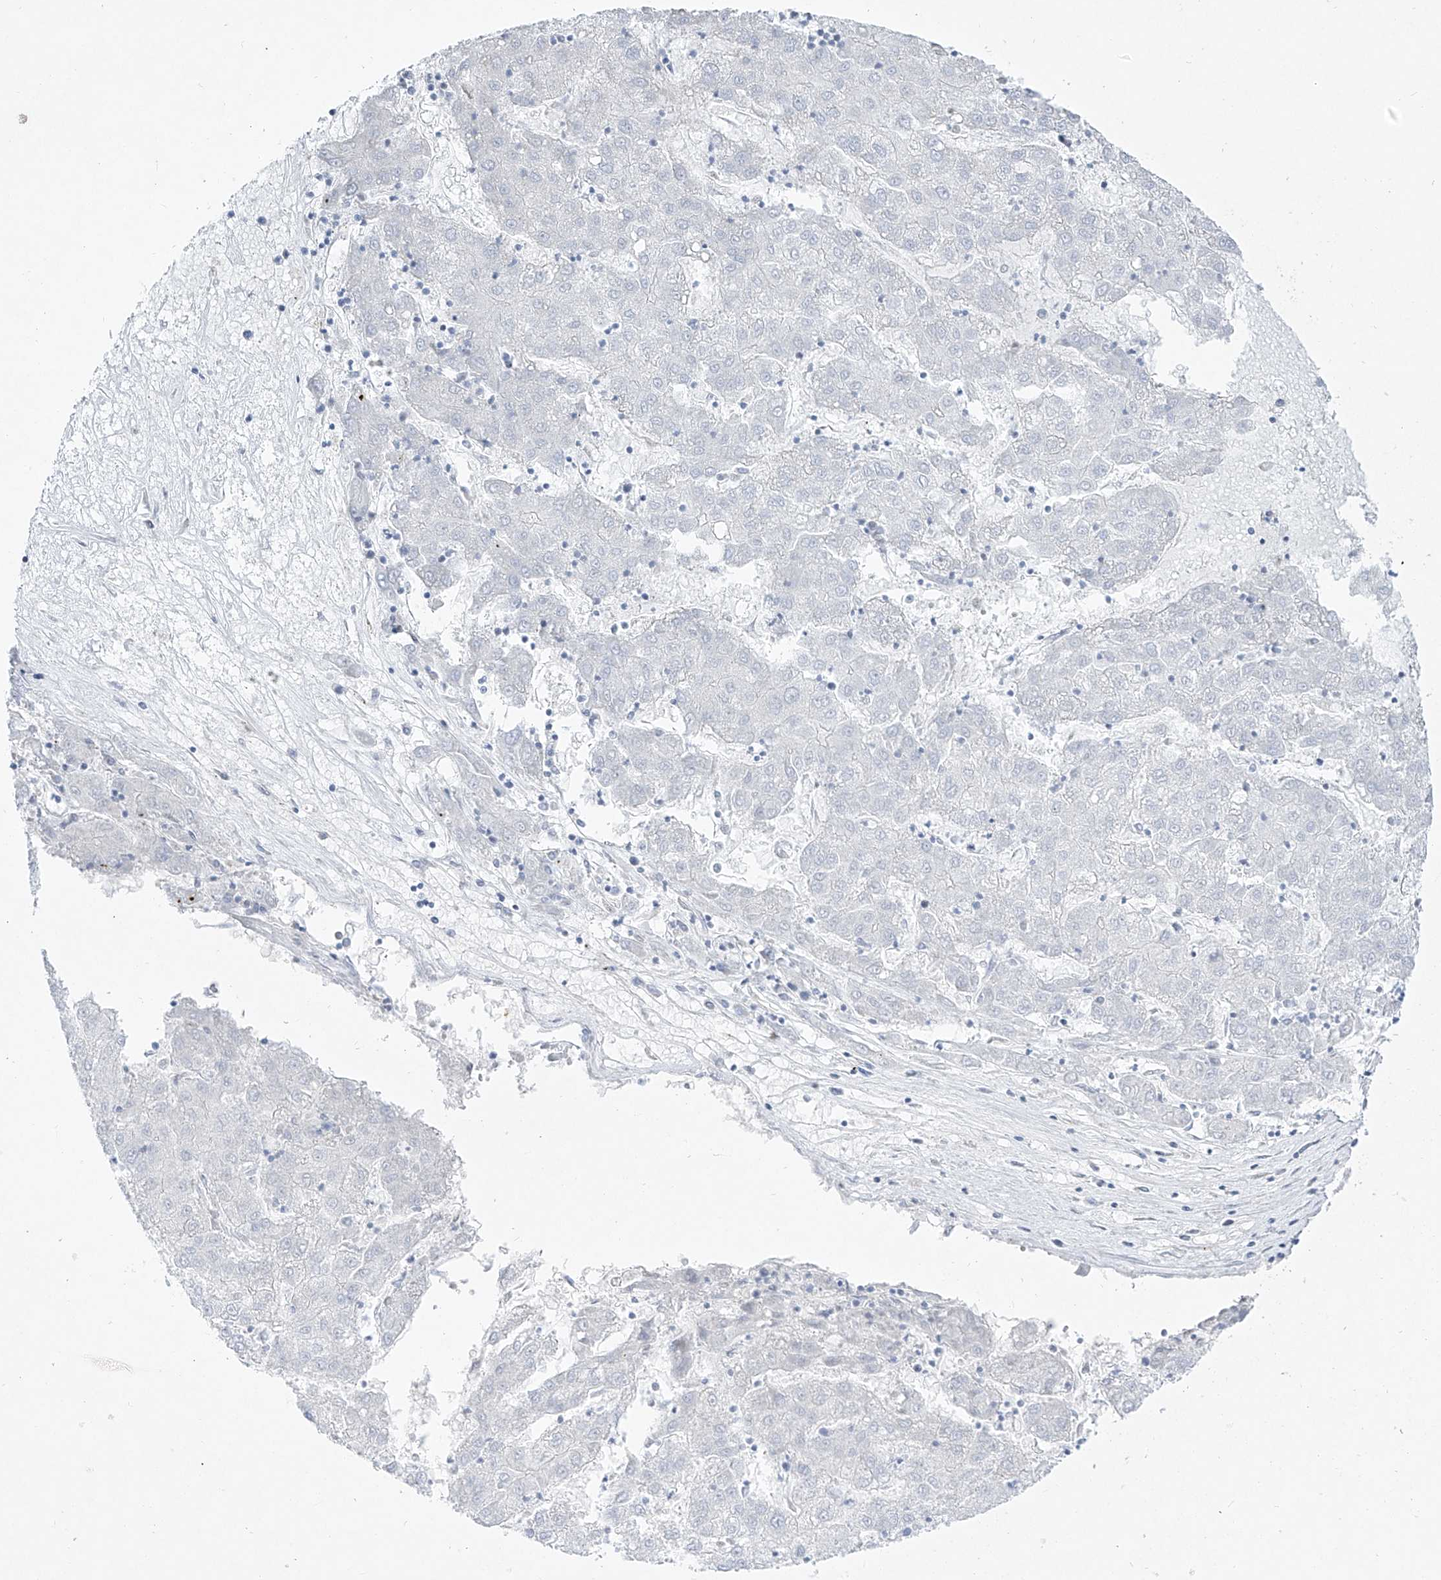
{"staining": {"intensity": "negative", "quantity": "none", "location": "none"}, "tissue": "liver cancer", "cell_type": "Tumor cells", "image_type": "cancer", "snomed": [{"axis": "morphology", "description": "Carcinoma, Hepatocellular, NOS"}, {"axis": "topography", "description": "Liver"}], "caption": "DAB (3,3'-diaminobenzidine) immunohistochemical staining of human liver cancer (hepatocellular carcinoma) displays no significant positivity in tumor cells.", "gene": "DMKN", "patient": {"sex": "male", "age": 72}}